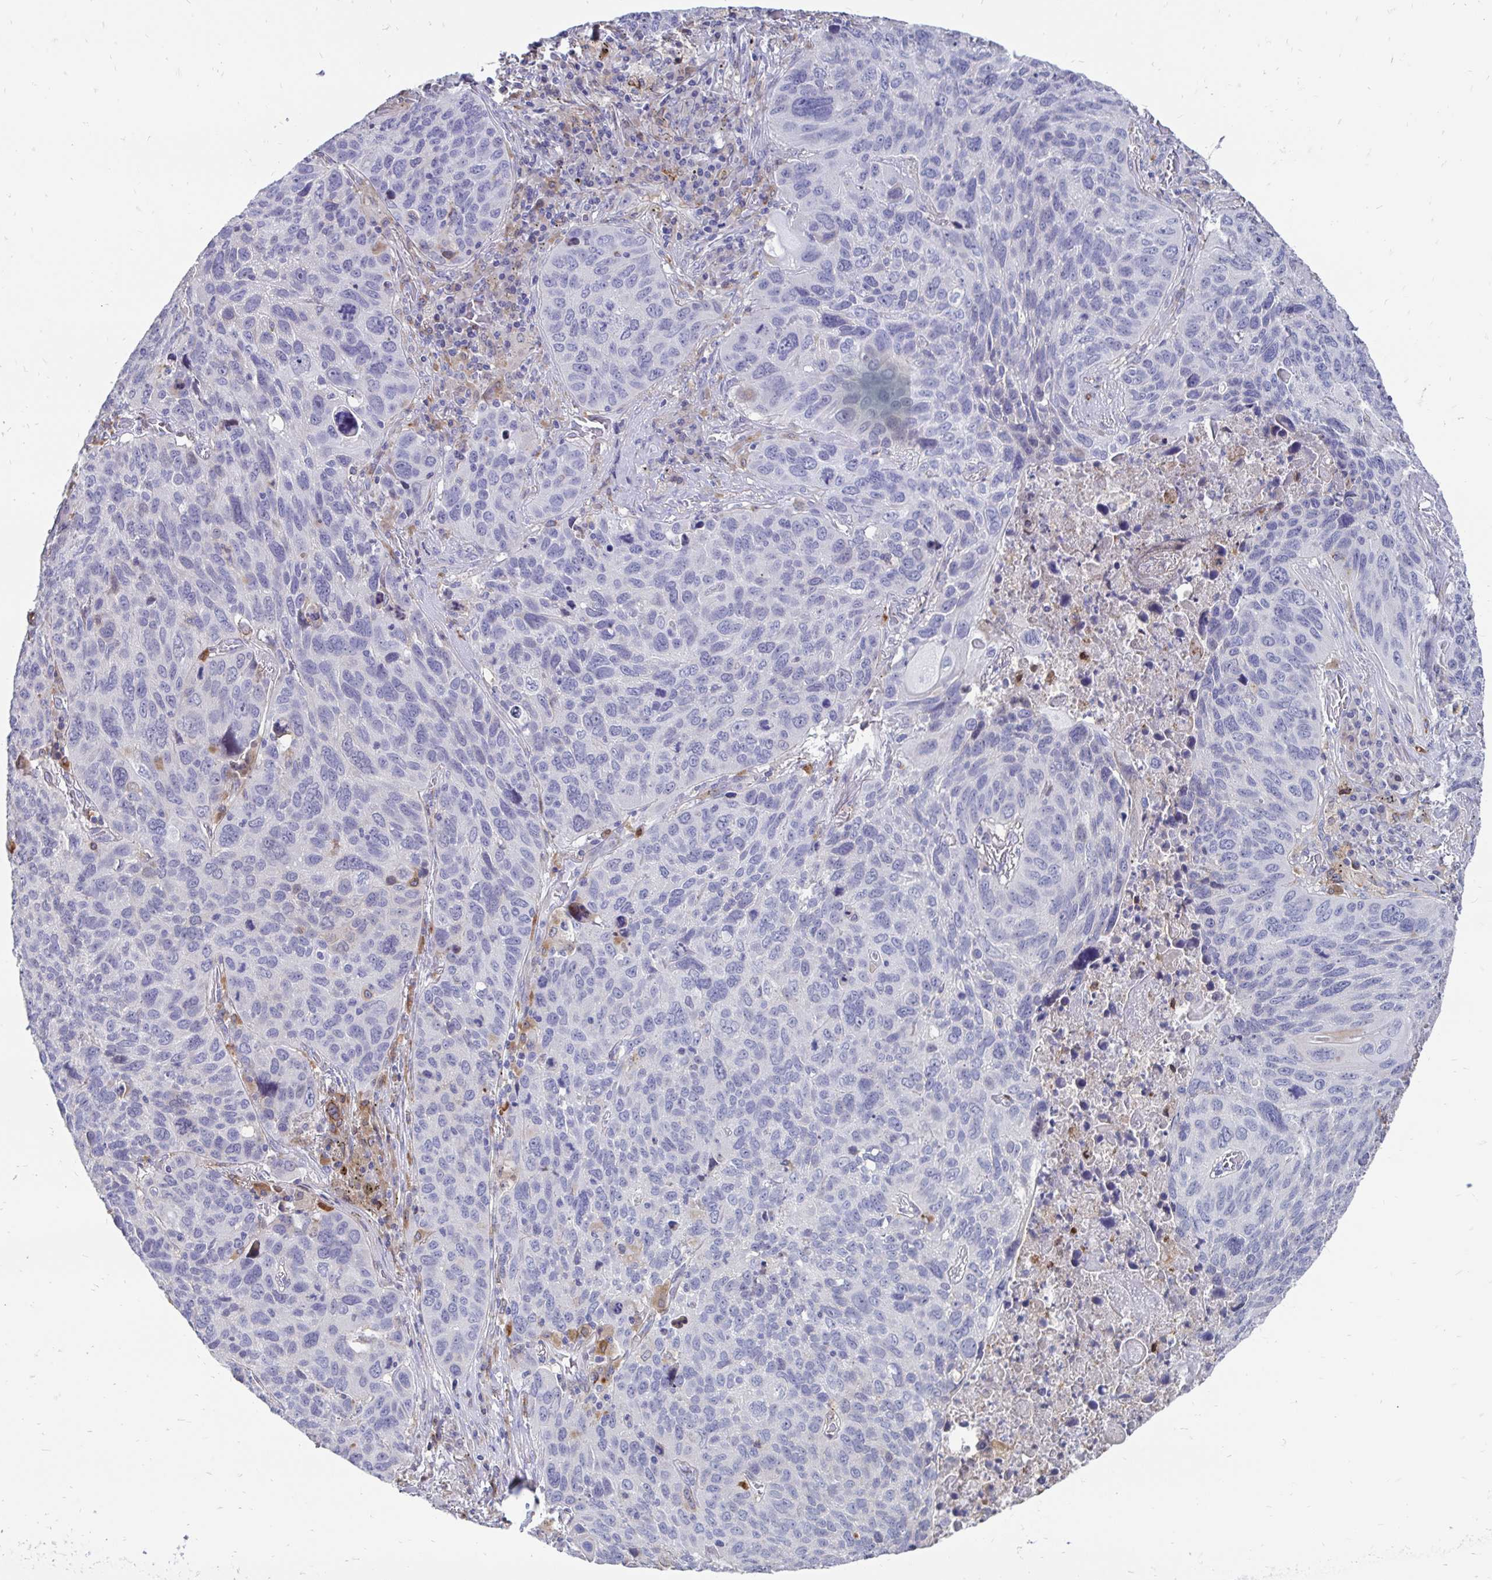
{"staining": {"intensity": "negative", "quantity": "none", "location": "none"}, "tissue": "lung cancer", "cell_type": "Tumor cells", "image_type": "cancer", "snomed": [{"axis": "morphology", "description": "Squamous cell carcinoma, NOS"}, {"axis": "topography", "description": "Lung"}], "caption": "IHC micrograph of human lung squamous cell carcinoma stained for a protein (brown), which reveals no positivity in tumor cells.", "gene": "CDKL1", "patient": {"sex": "male", "age": 68}}